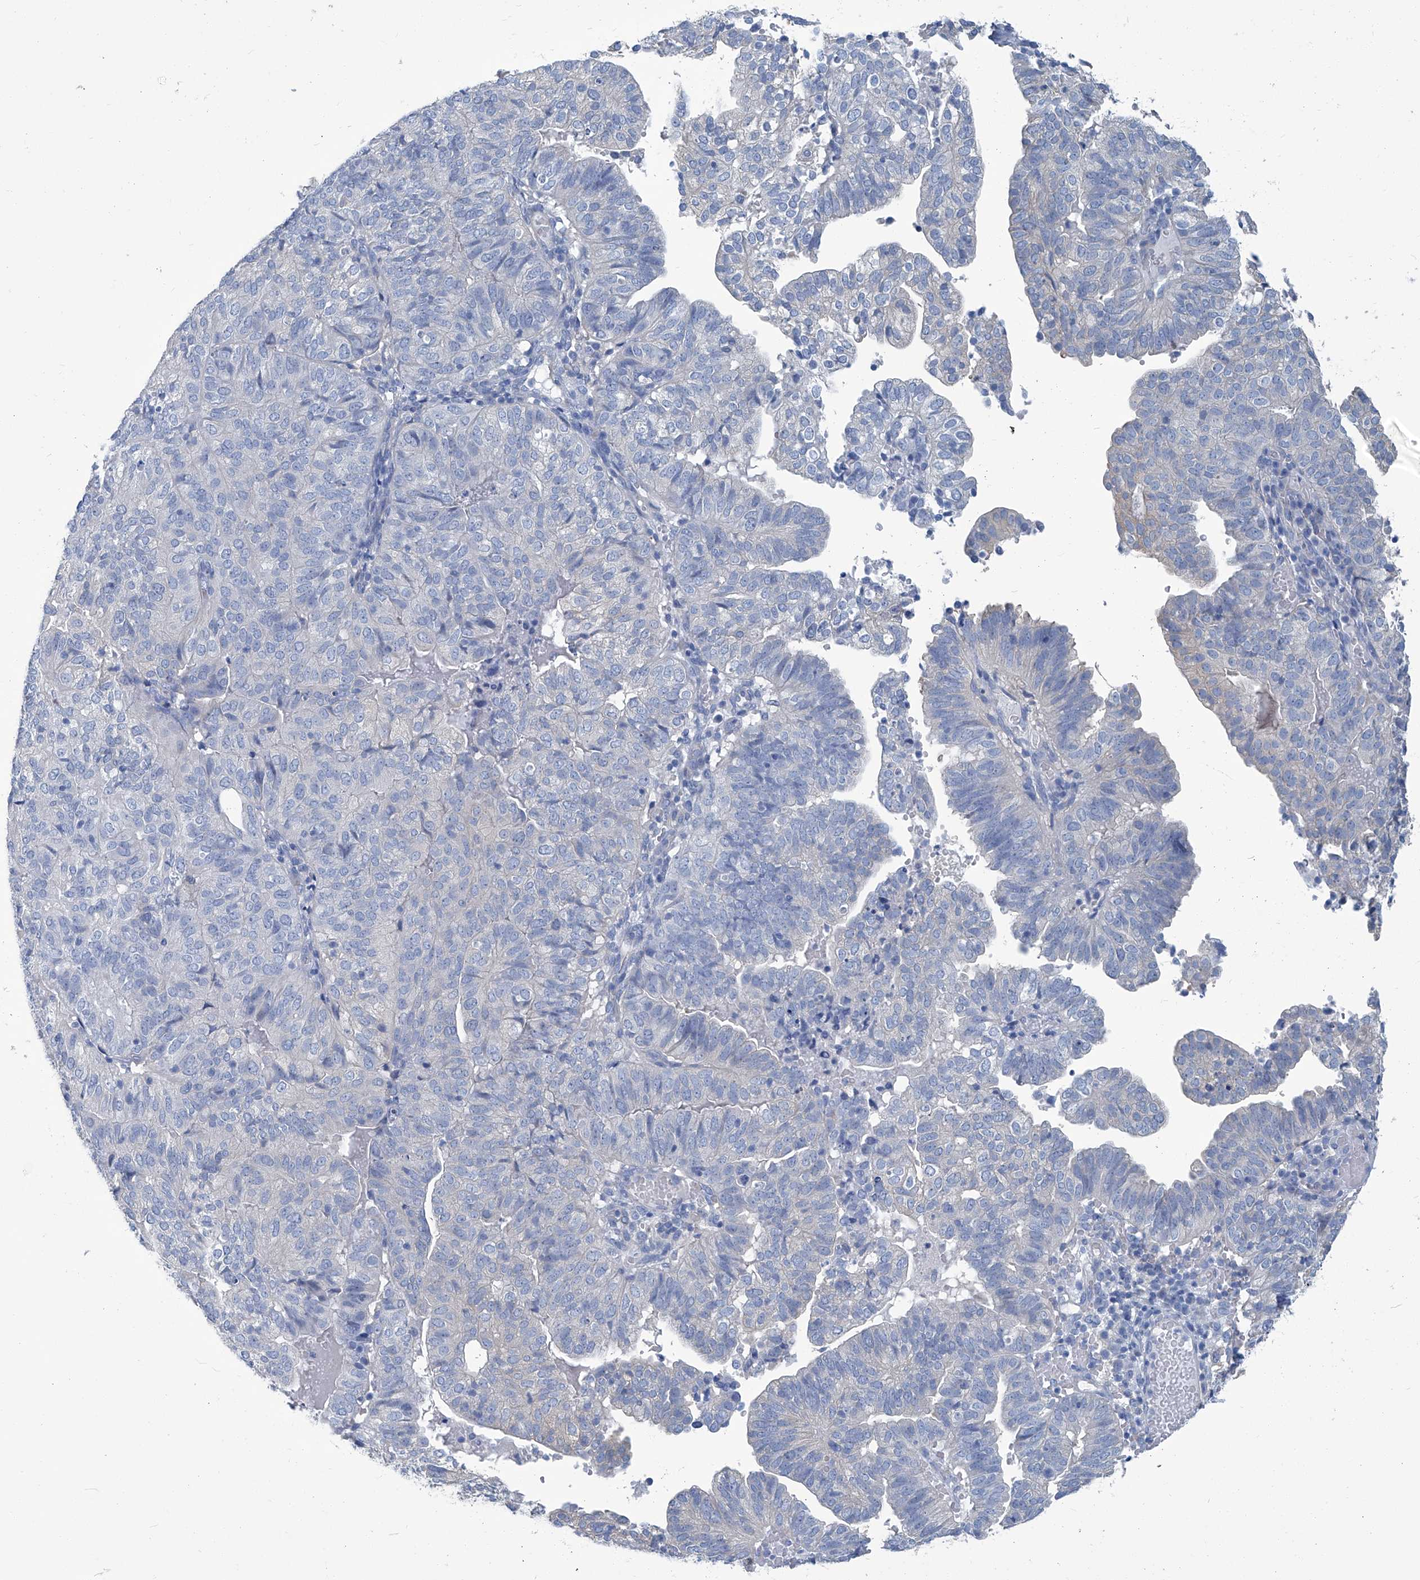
{"staining": {"intensity": "negative", "quantity": "none", "location": "none"}, "tissue": "endometrial cancer", "cell_type": "Tumor cells", "image_type": "cancer", "snomed": [{"axis": "morphology", "description": "Adenocarcinoma, NOS"}, {"axis": "topography", "description": "Uterus"}], "caption": "IHC micrograph of neoplastic tissue: human endometrial cancer (adenocarcinoma) stained with DAB reveals no significant protein staining in tumor cells. The staining was performed using DAB to visualize the protein expression in brown, while the nuclei were stained in blue with hematoxylin (Magnification: 20x).", "gene": "PFKL", "patient": {"sex": "female", "age": 77}}